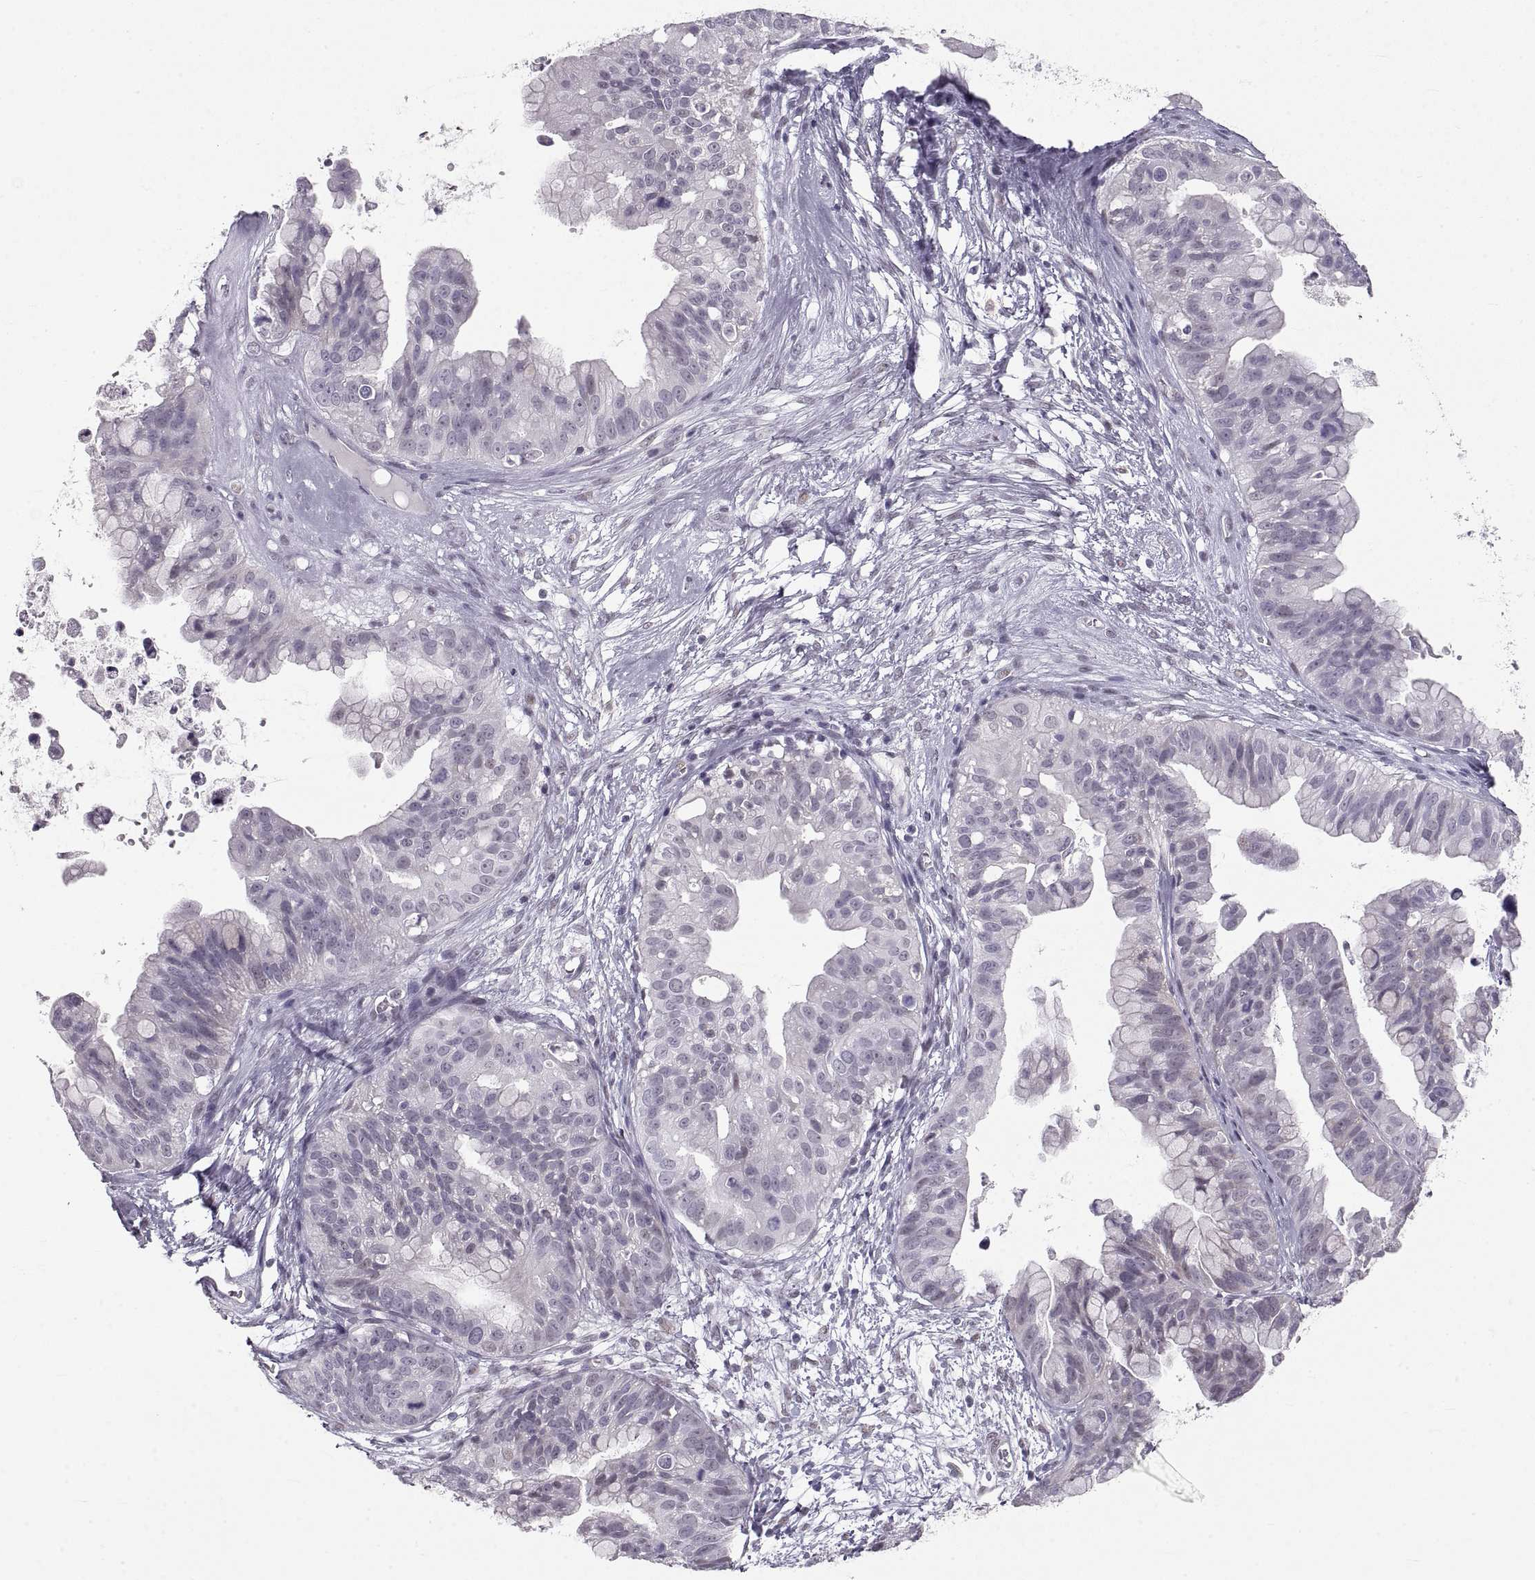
{"staining": {"intensity": "negative", "quantity": "none", "location": "none"}, "tissue": "ovarian cancer", "cell_type": "Tumor cells", "image_type": "cancer", "snomed": [{"axis": "morphology", "description": "Cystadenocarcinoma, mucinous, NOS"}, {"axis": "topography", "description": "Ovary"}], "caption": "DAB immunohistochemical staining of mucinous cystadenocarcinoma (ovarian) reveals no significant expression in tumor cells.", "gene": "NANOS3", "patient": {"sex": "female", "age": 76}}